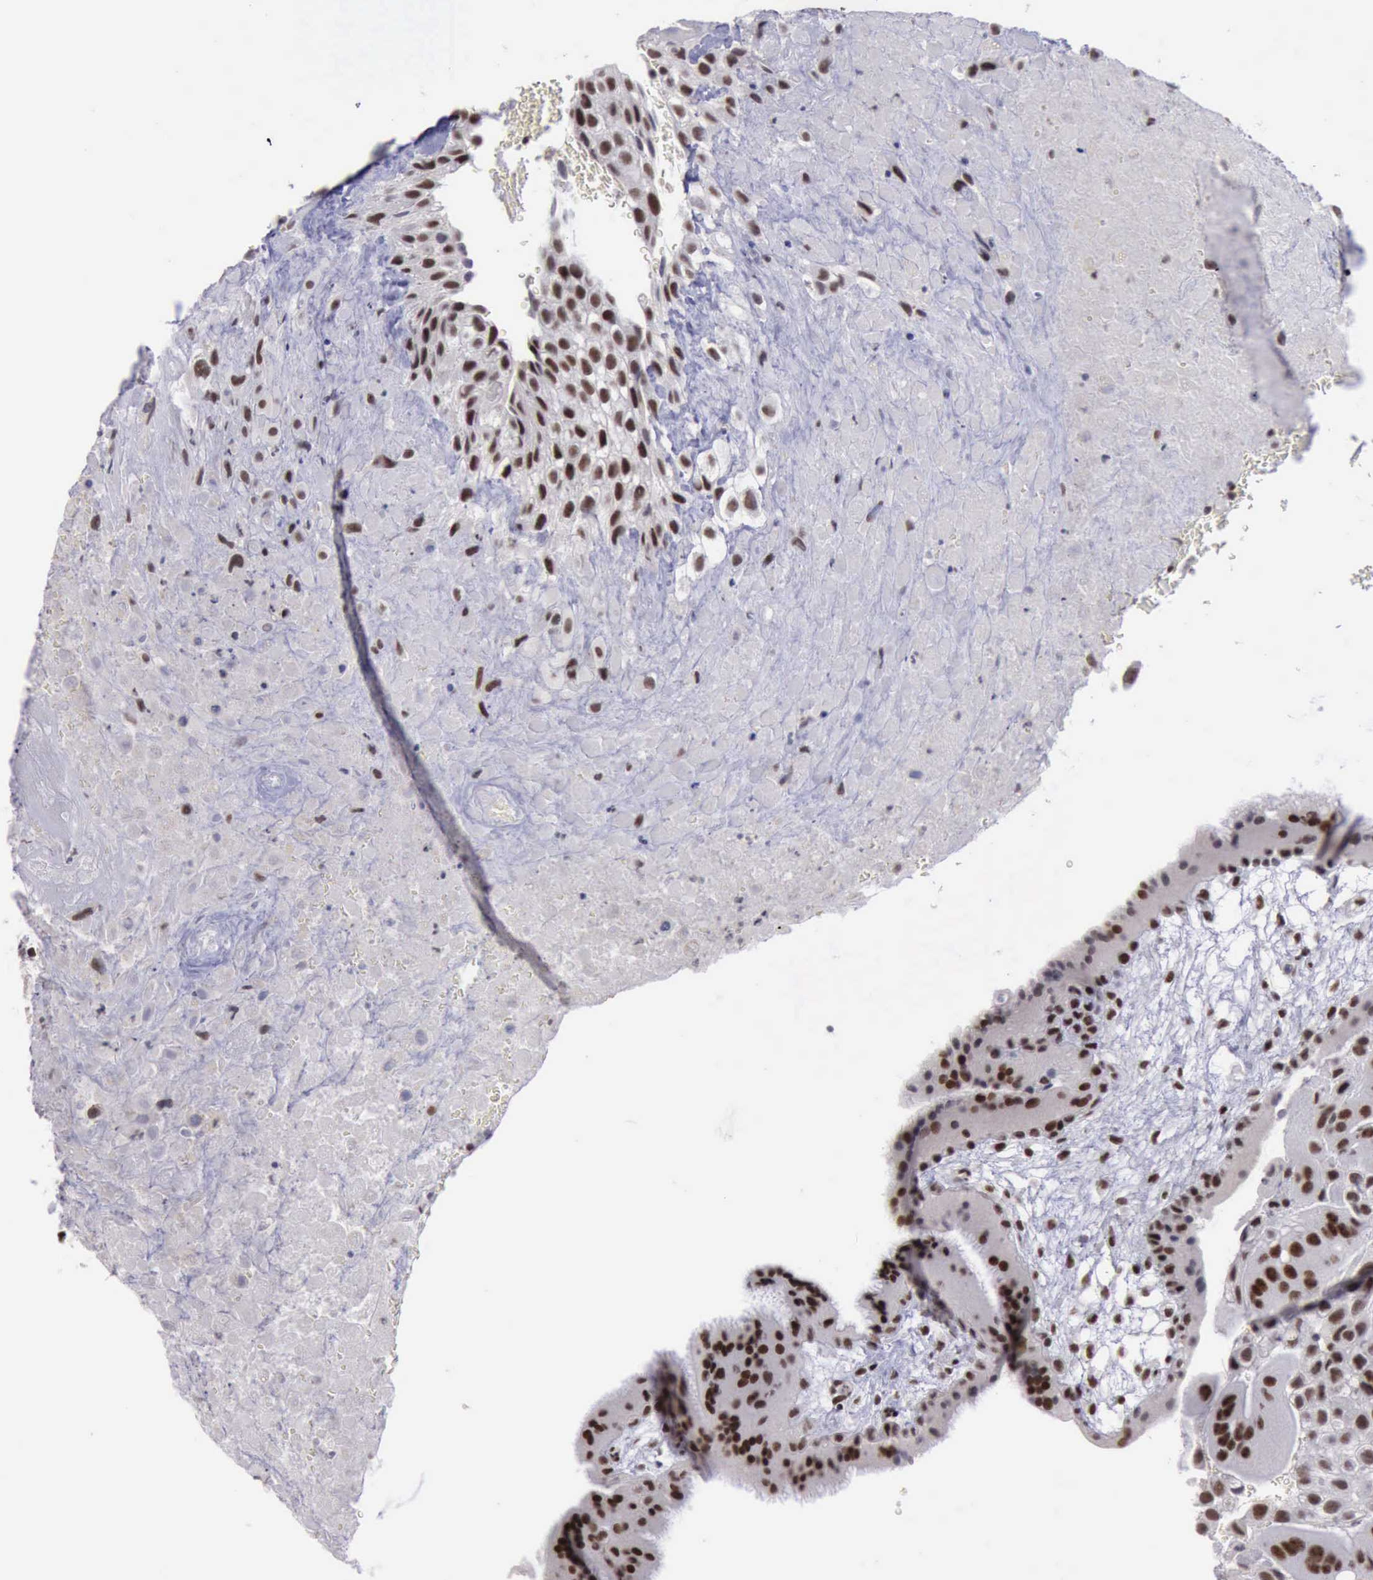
{"staining": {"intensity": "strong", "quantity": ">75%", "location": "nuclear"}, "tissue": "placenta", "cell_type": "Decidual cells", "image_type": "normal", "snomed": [{"axis": "morphology", "description": "Normal tissue, NOS"}, {"axis": "topography", "description": "Placenta"}], "caption": "High-magnification brightfield microscopy of benign placenta stained with DAB (3,3'-diaminobenzidine) (brown) and counterstained with hematoxylin (blue). decidual cells exhibit strong nuclear positivity is seen in about>75% of cells. (DAB = brown stain, brightfield microscopy at high magnification).", "gene": "YY1", "patient": {"sex": "female", "age": 19}}